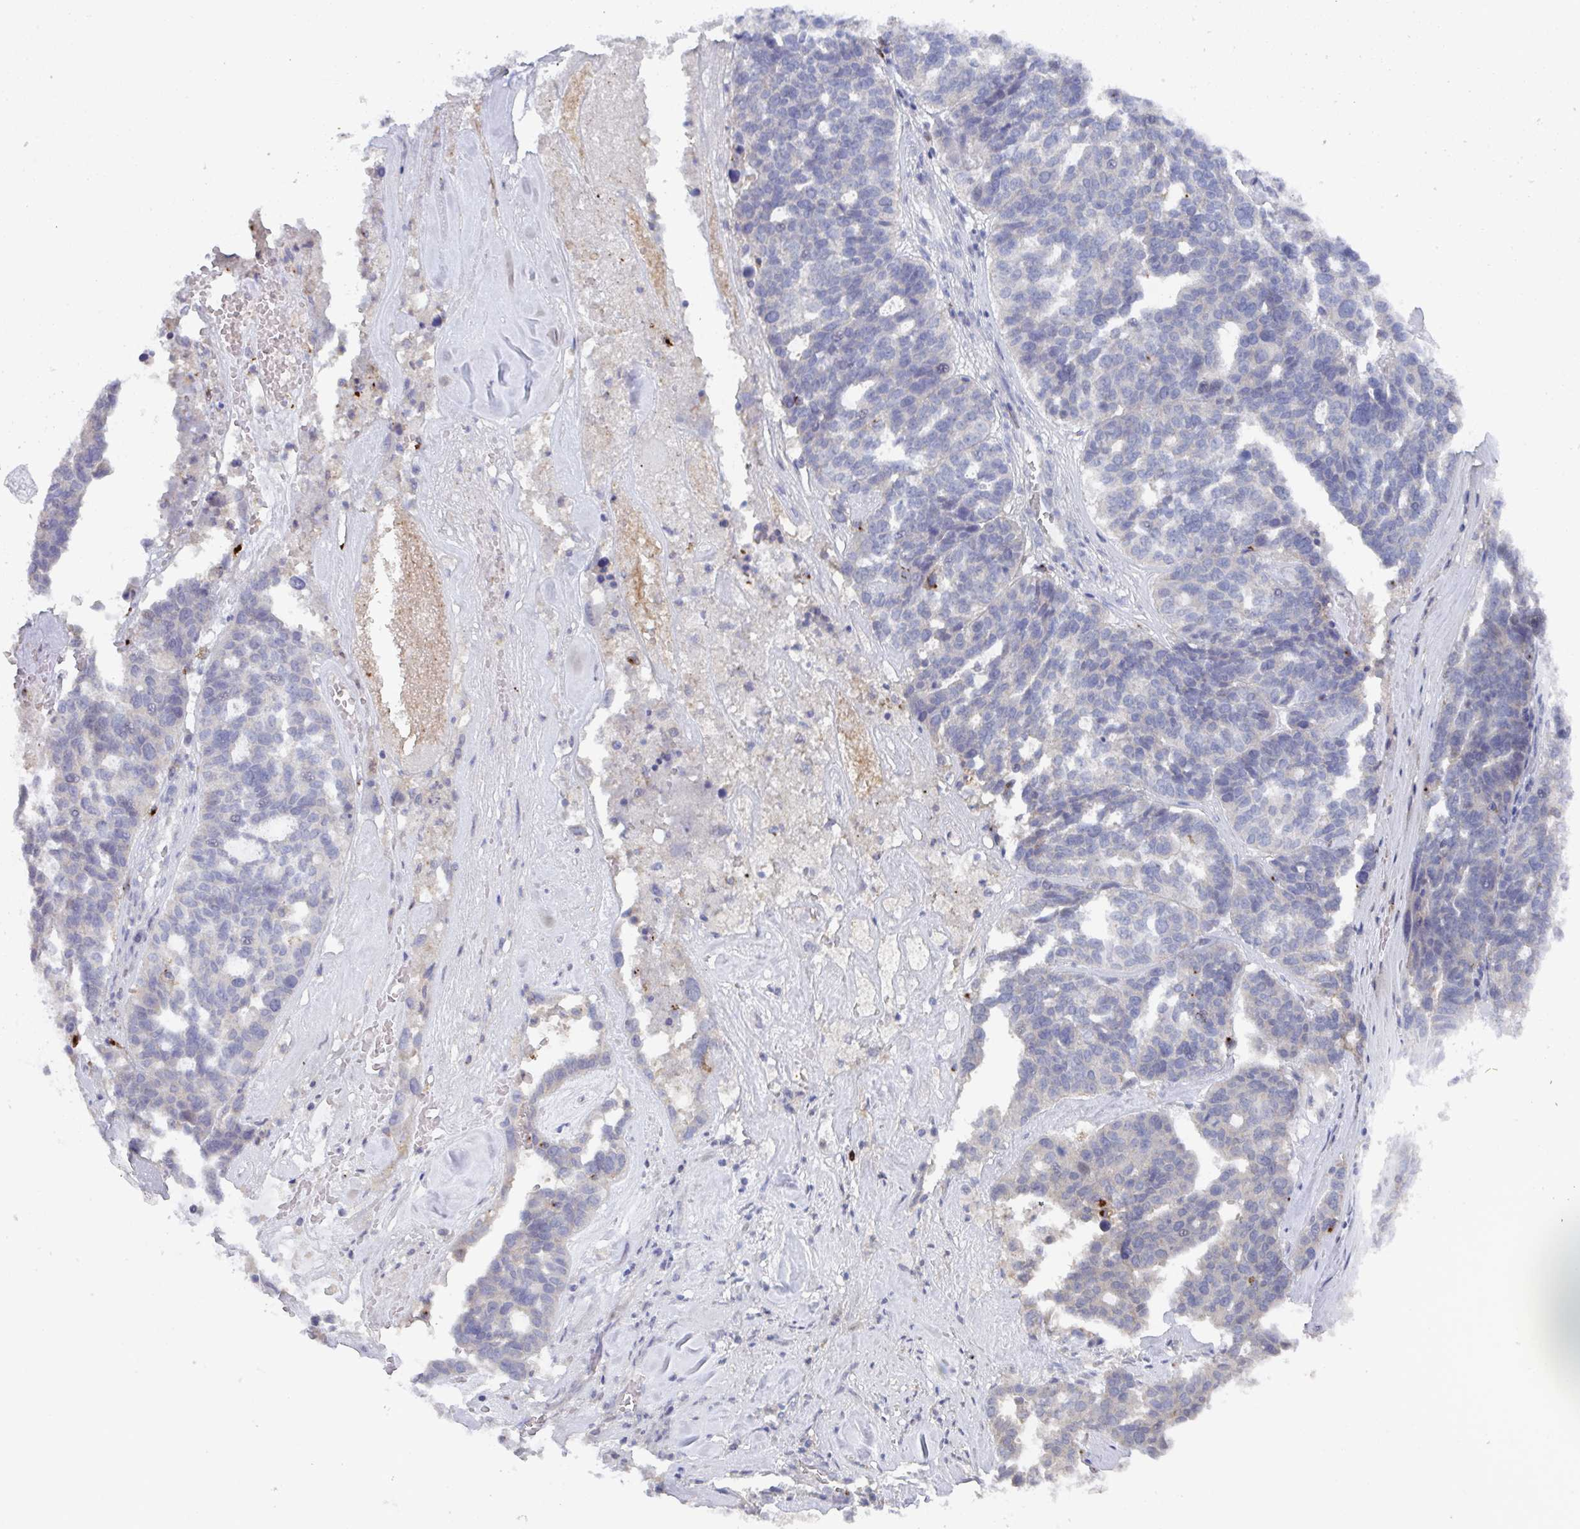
{"staining": {"intensity": "negative", "quantity": "none", "location": "none"}, "tissue": "ovarian cancer", "cell_type": "Tumor cells", "image_type": "cancer", "snomed": [{"axis": "morphology", "description": "Cystadenocarcinoma, serous, NOS"}, {"axis": "topography", "description": "Ovary"}], "caption": "Tumor cells are negative for protein expression in human ovarian serous cystadenocarcinoma.", "gene": "KCNK5", "patient": {"sex": "female", "age": 59}}